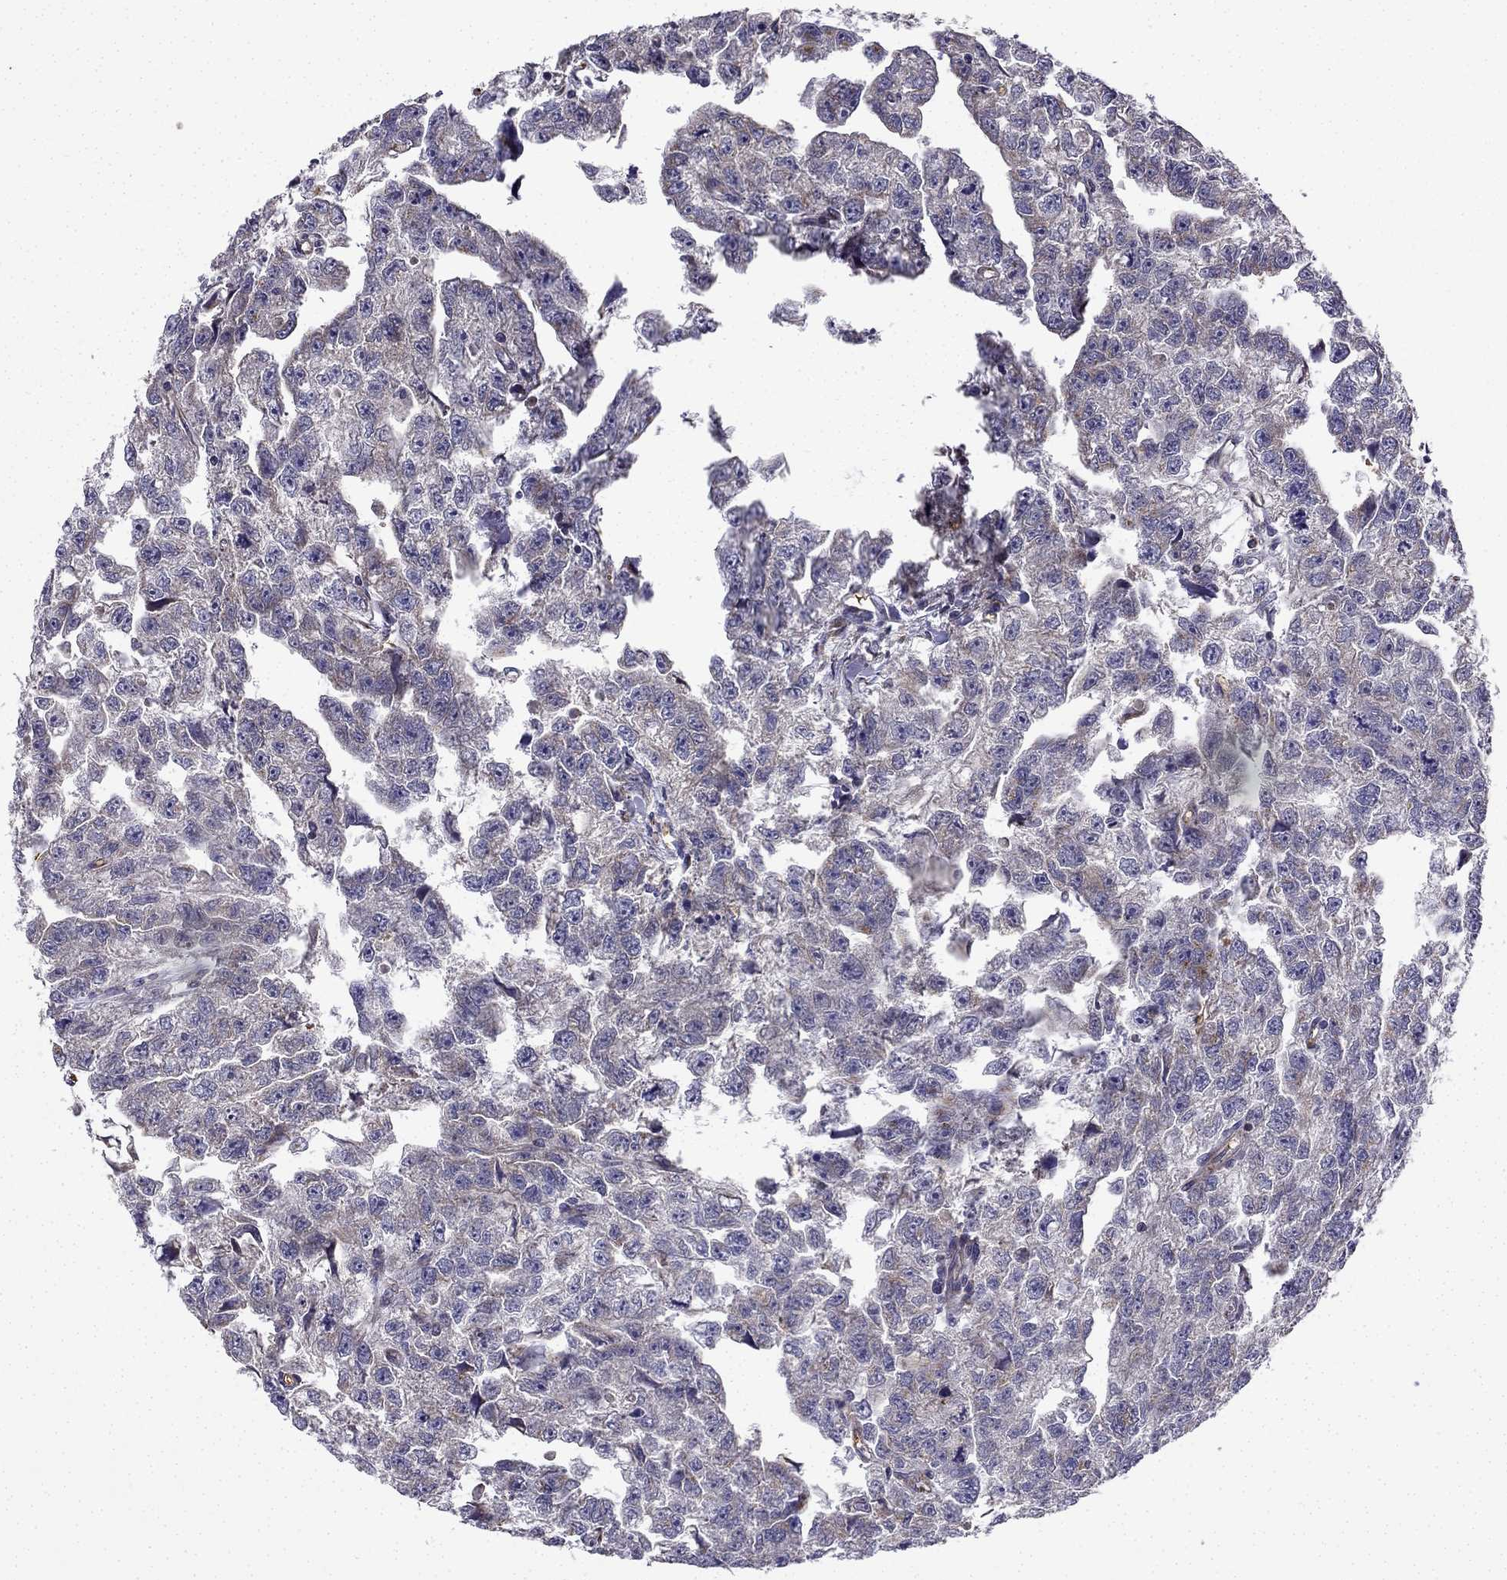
{"staining": {"intensity": "negative", "quantity": "none", "location": "none"}, "tissue": "testis cancer", "cell_type": "Tumor cells", "image_type": "cancer", "snomed": [{"axis": "morphology", "description": "Carcinoma, Embryonal, NOS"}, {"axis": "morphology", "description": "Teratoma, malignant, NOS"}, {"axis": "topography", "description": "Testis"}], "caption": "An image of human testis cancer is negative for staining in tumor cells.", "gene": "B4GALT7", "patient": {"sex": "male", "age": 44}}